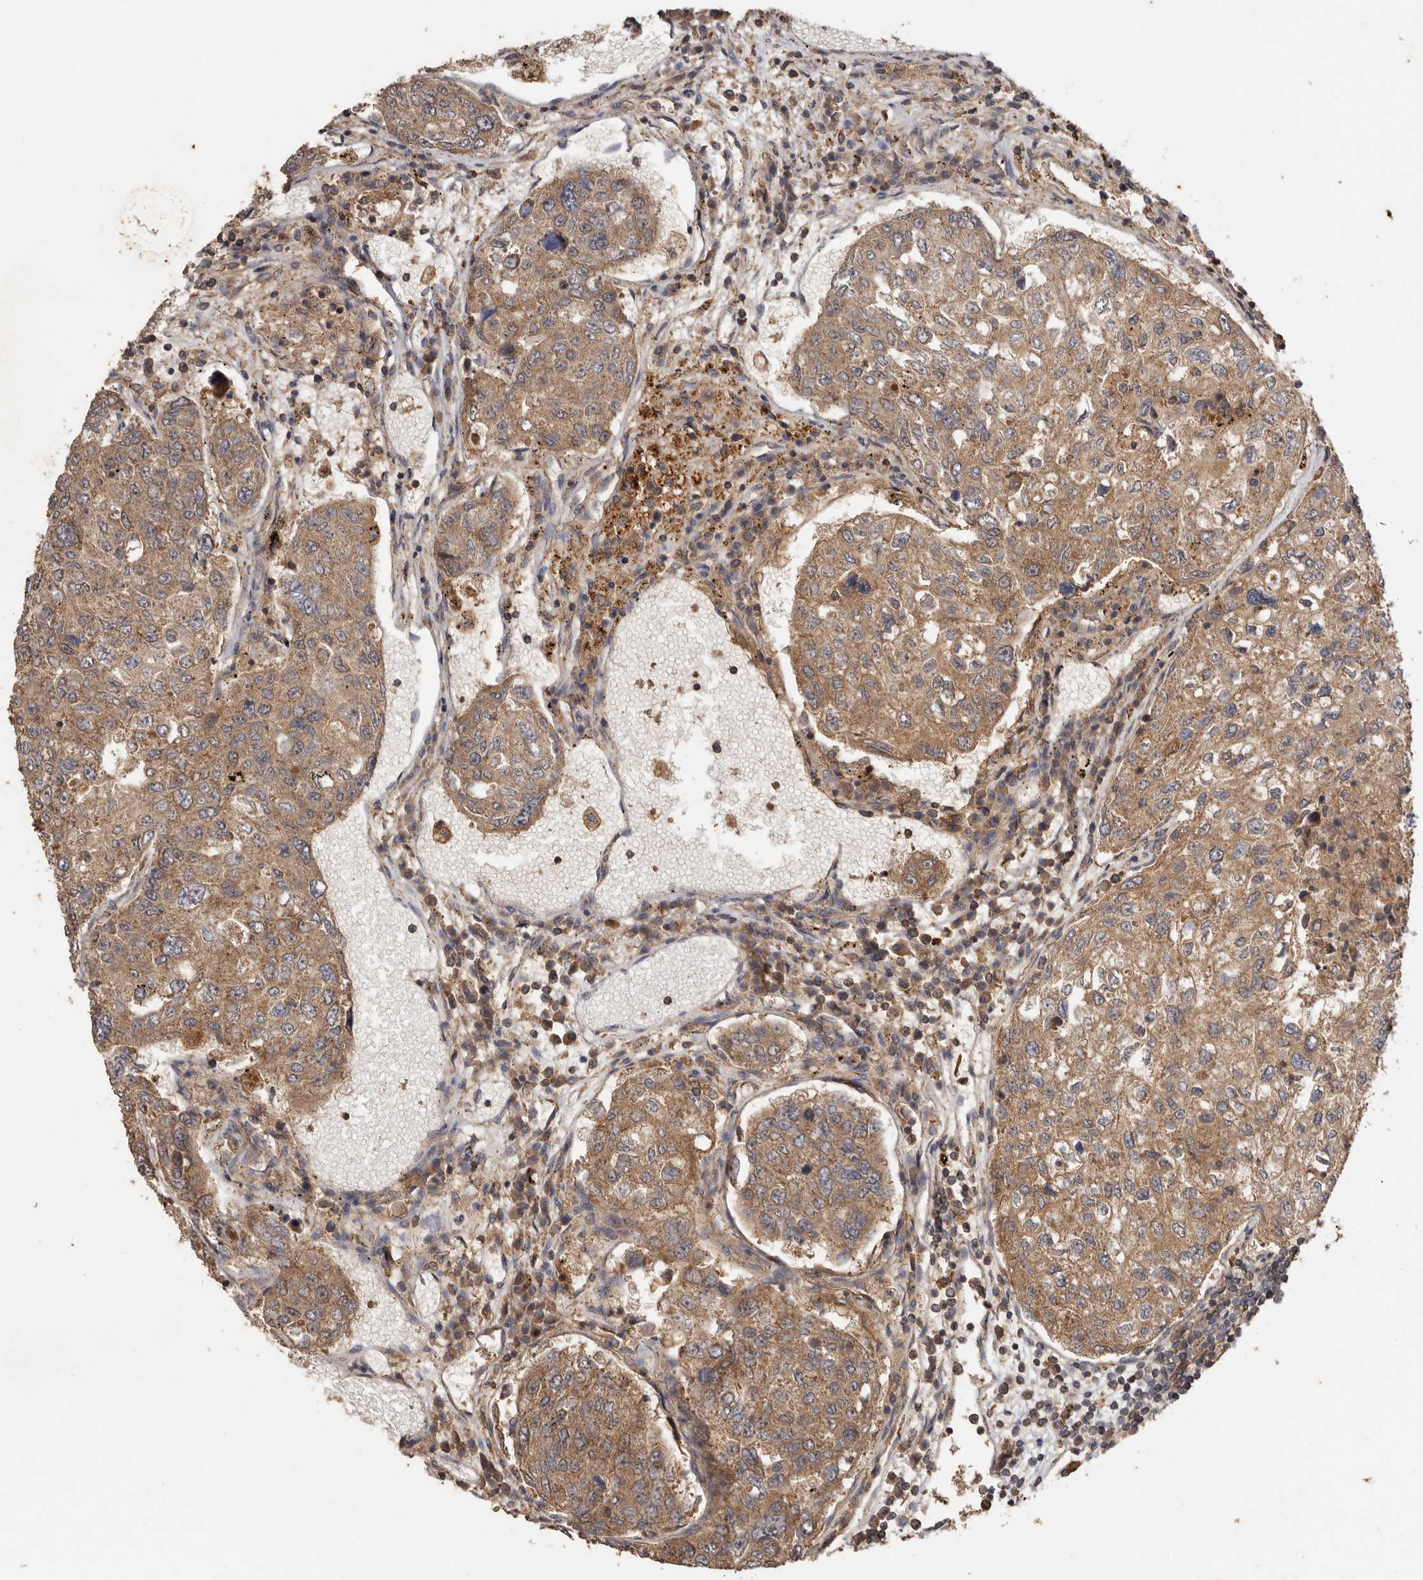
{"staining": {"intensity": "moderate", "quantity": ">75%", "location": "cytoplasmic/membranous"}, "tissue": "urothelial cancer", "cell_type": "Tumor cells", "image_type": "cancer", "snomed": [{"axis": "morphology", "description": "Urothelial carcinoma, High grade"}, {"axis": "topography", "description": "Lymph node"}, {"axis": "topography", "description": "Urinary bladder"}], "caption": "A brown stain highlights moderate cytoplasmic/membranous staining of a protein in human urothelial cancer tumor cells.", "gene": "RWDD1", "patient": {"sex": "male", "age": 51}}